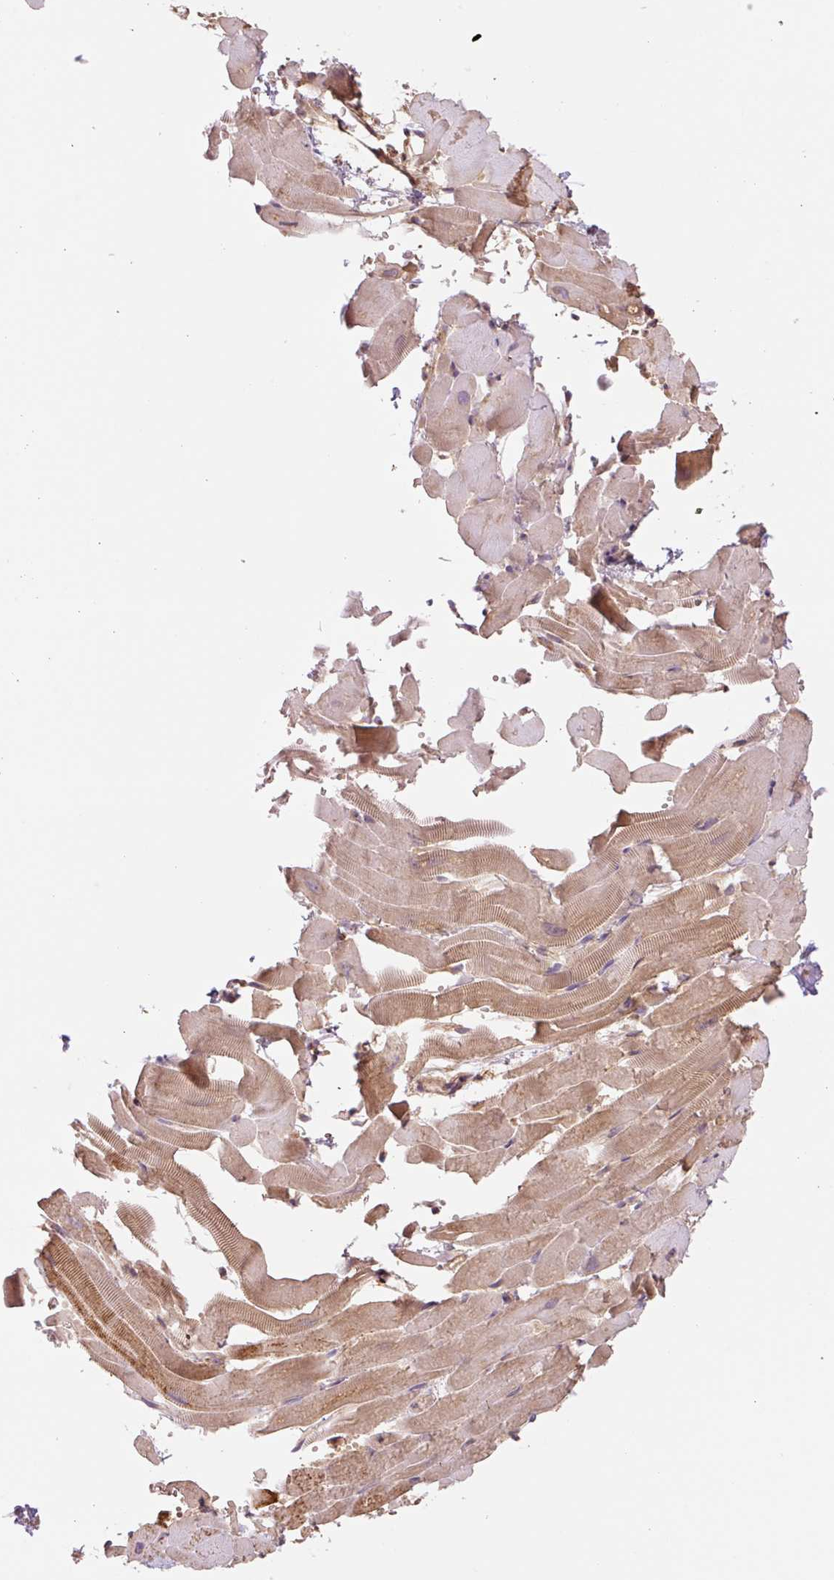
{"staining": {"intensity": "moderate", "quantity": ">75%", "location": "cytoplasmic/membranous"}, "tissue": "heart muscle", "cell_type": "Cardiomyocytes", "image_type": "normal", "snomed": [{"axis": "morphology", "description": "Normal tissue, NOS"}, {"axis": "topography", "description": "Heart"}], "caption": "A high-resolution photomicrograph shows IHC staining of normal heart muscle, which displays moderate cytoplasmic/membranous staining in approximately >75% of cardiomyocytes.", "gene": "GOSR2", "patient": {"sex": "male", "age": 37}}